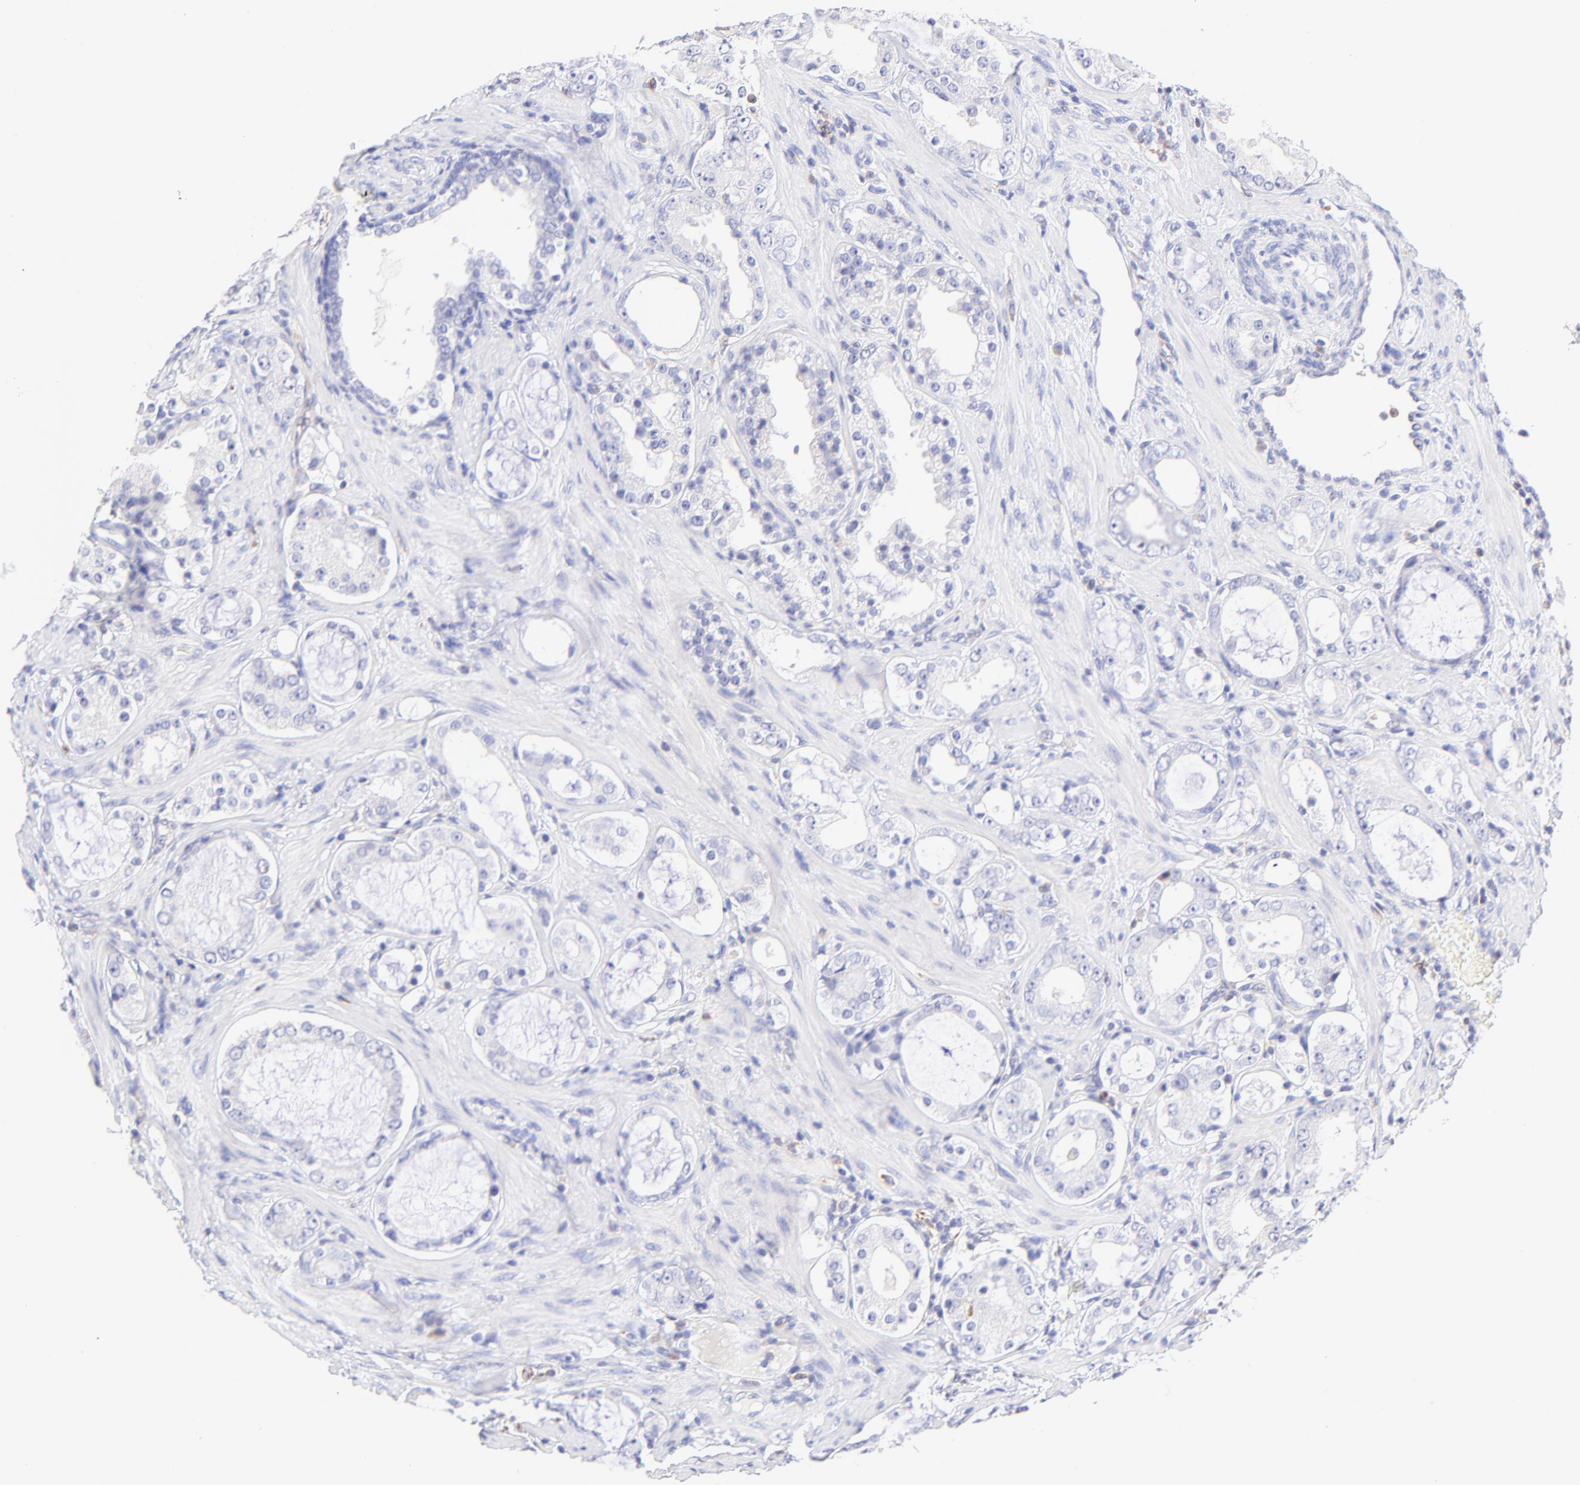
{"staining": {"intensity": "negative", "quantity": "none", "location": "none"}, "tissue": "prostate cancer", "cell_type": "Tumor cells", "image_type": "cancer", "snomed": [{"axis": "morphology", "description": "Adenocarcinoma, Medium grade"}, {"axis": "topography", "description": "Prostate"}], "caption": "Human prostate cancer (adenocarcinoma (medium-grade)) stained for a protein using immunohistochemistry (IHC) reveals no positivity in tumor cells.", "gene": "IRAG2", "patient": {"sex": "male", "age": 73}}